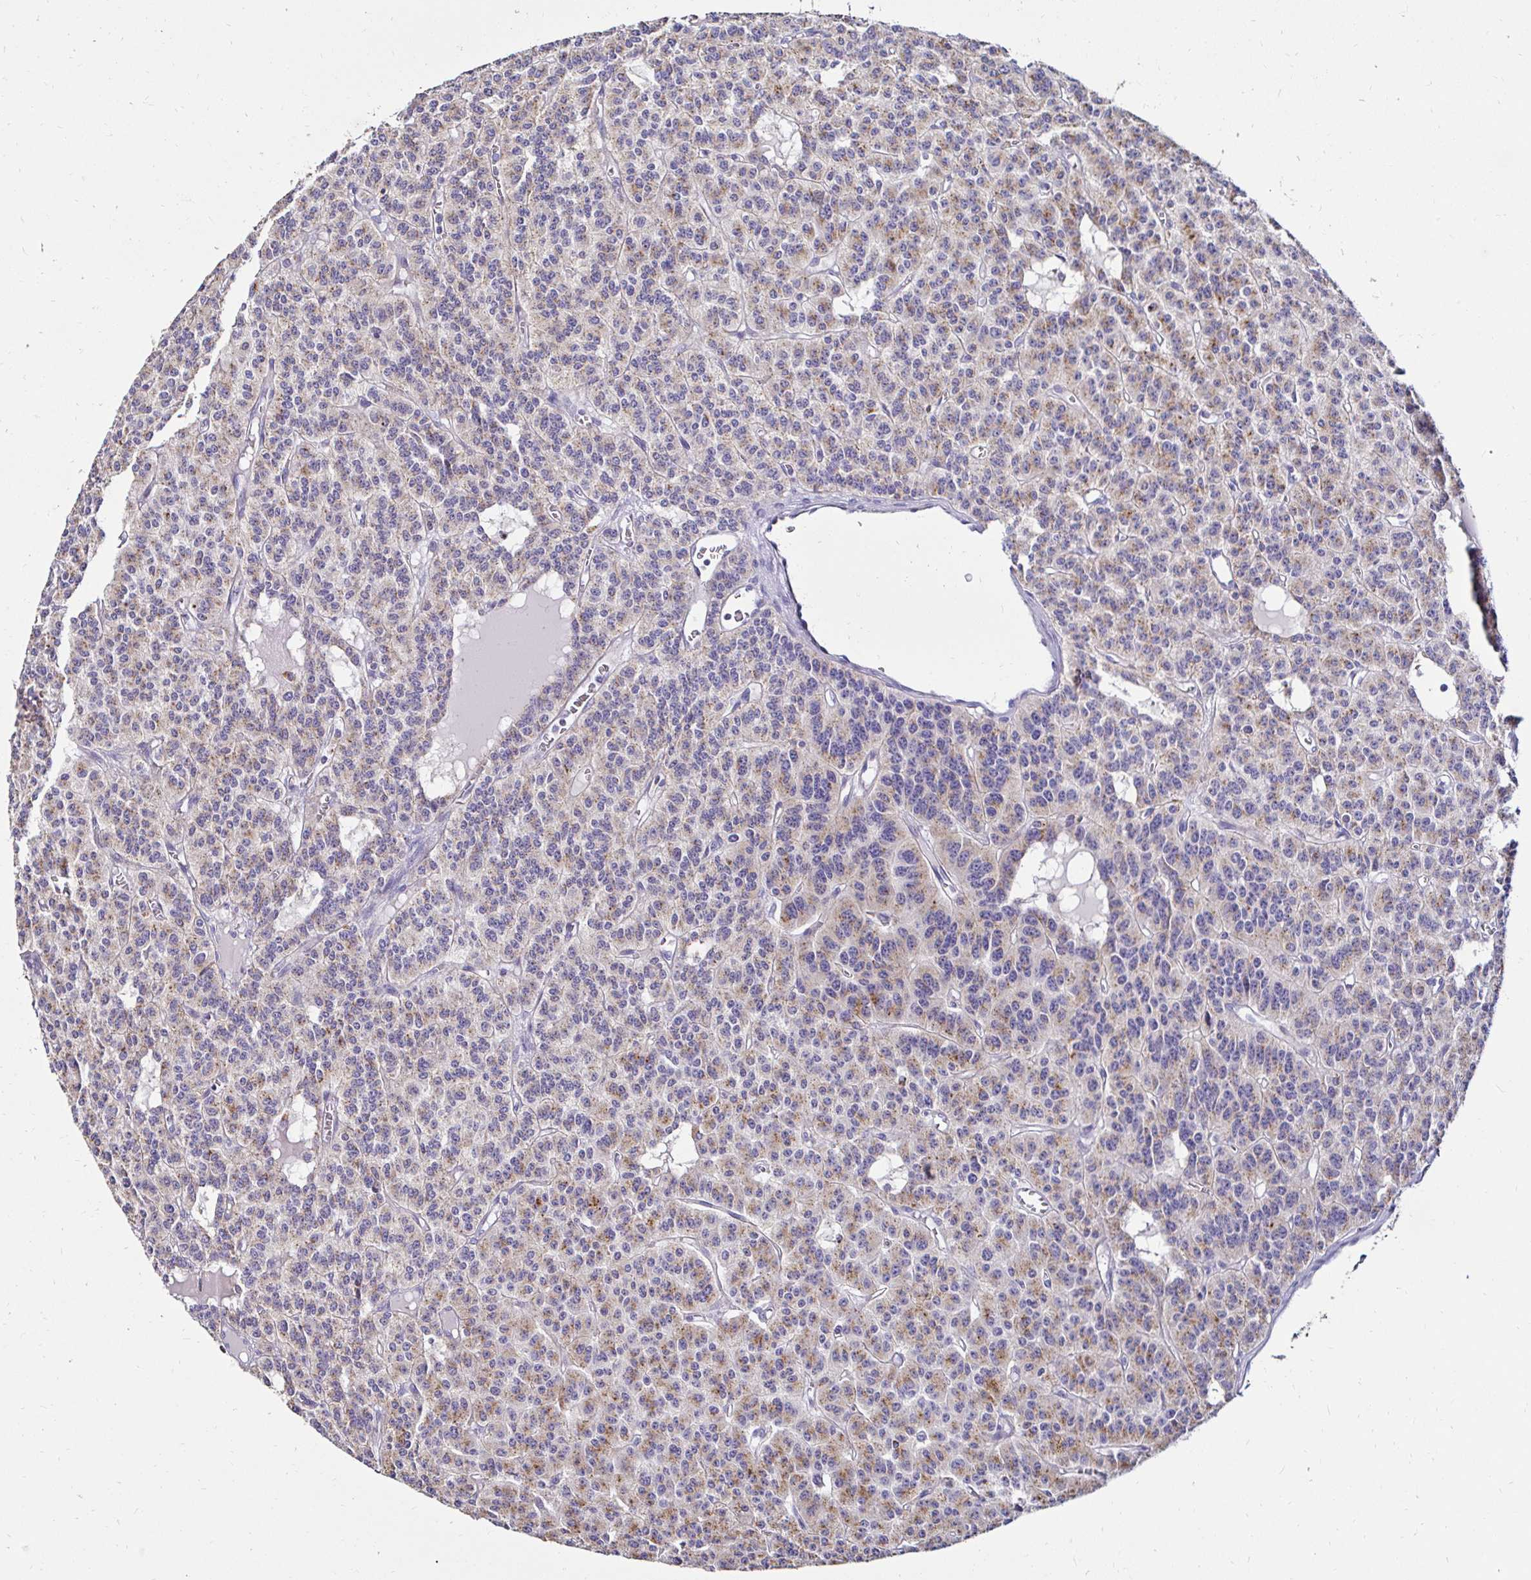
{"staining": {"intensity": "moderate", "quantity": "25%-75%", "location": "cytoplasmic/membranous"}, "tissue": "carcinoid", "cell_type": "Tumor cells", "image_type": "cancer", "snomed": [{"axis": "morphology", "description": "Carcinoid, malignant, NOS"}, {"axis": "topography", "description": "Lung"}], "caption": "Human carcinoid stained with a protein marker reveals moderate staining in tumor cells.", "gene": "GALNS", "patient": {"sex": "female", "age": 71}}